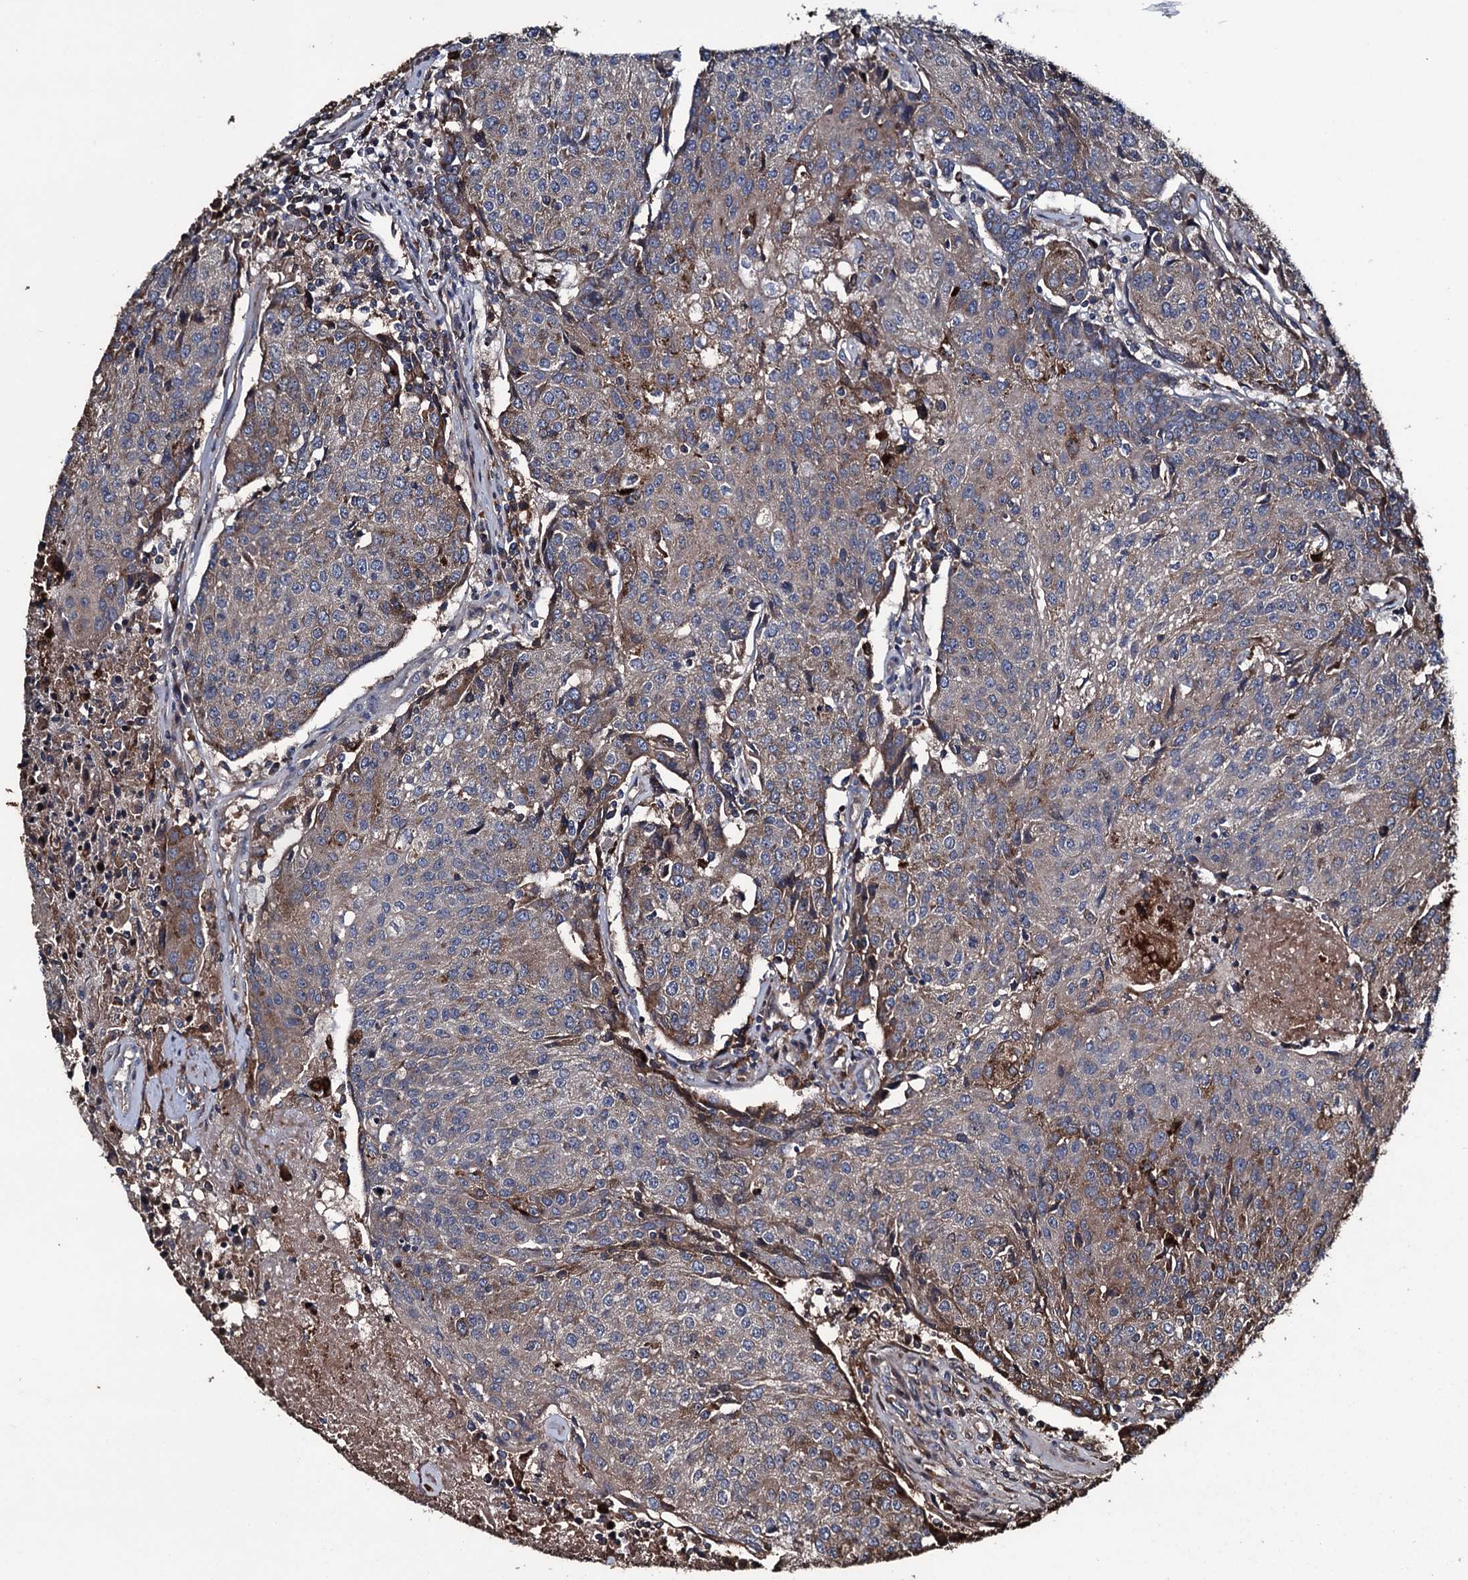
{"staining": {"intensity": "weak", "quantity": "25%-75%", "location": "cytoplasmic/membranous"}, "tissue": "urothelial cancer", "cell_type": "Tumor cells", "image_type": "cancer", "snomed": [{"axis": "morphology", "description": "Urothelial carcinoma, High grade"}, {"axis": "topography", "description": "Urinary bladder"}], "caption": "A brown stain shows weak cytoplasmic/membranous staining of a protein in human high-grade urothelial carcinoma tumor cells.", "gene": "ZSWIM8", "patient": {"sex": "female", "age": 85}}